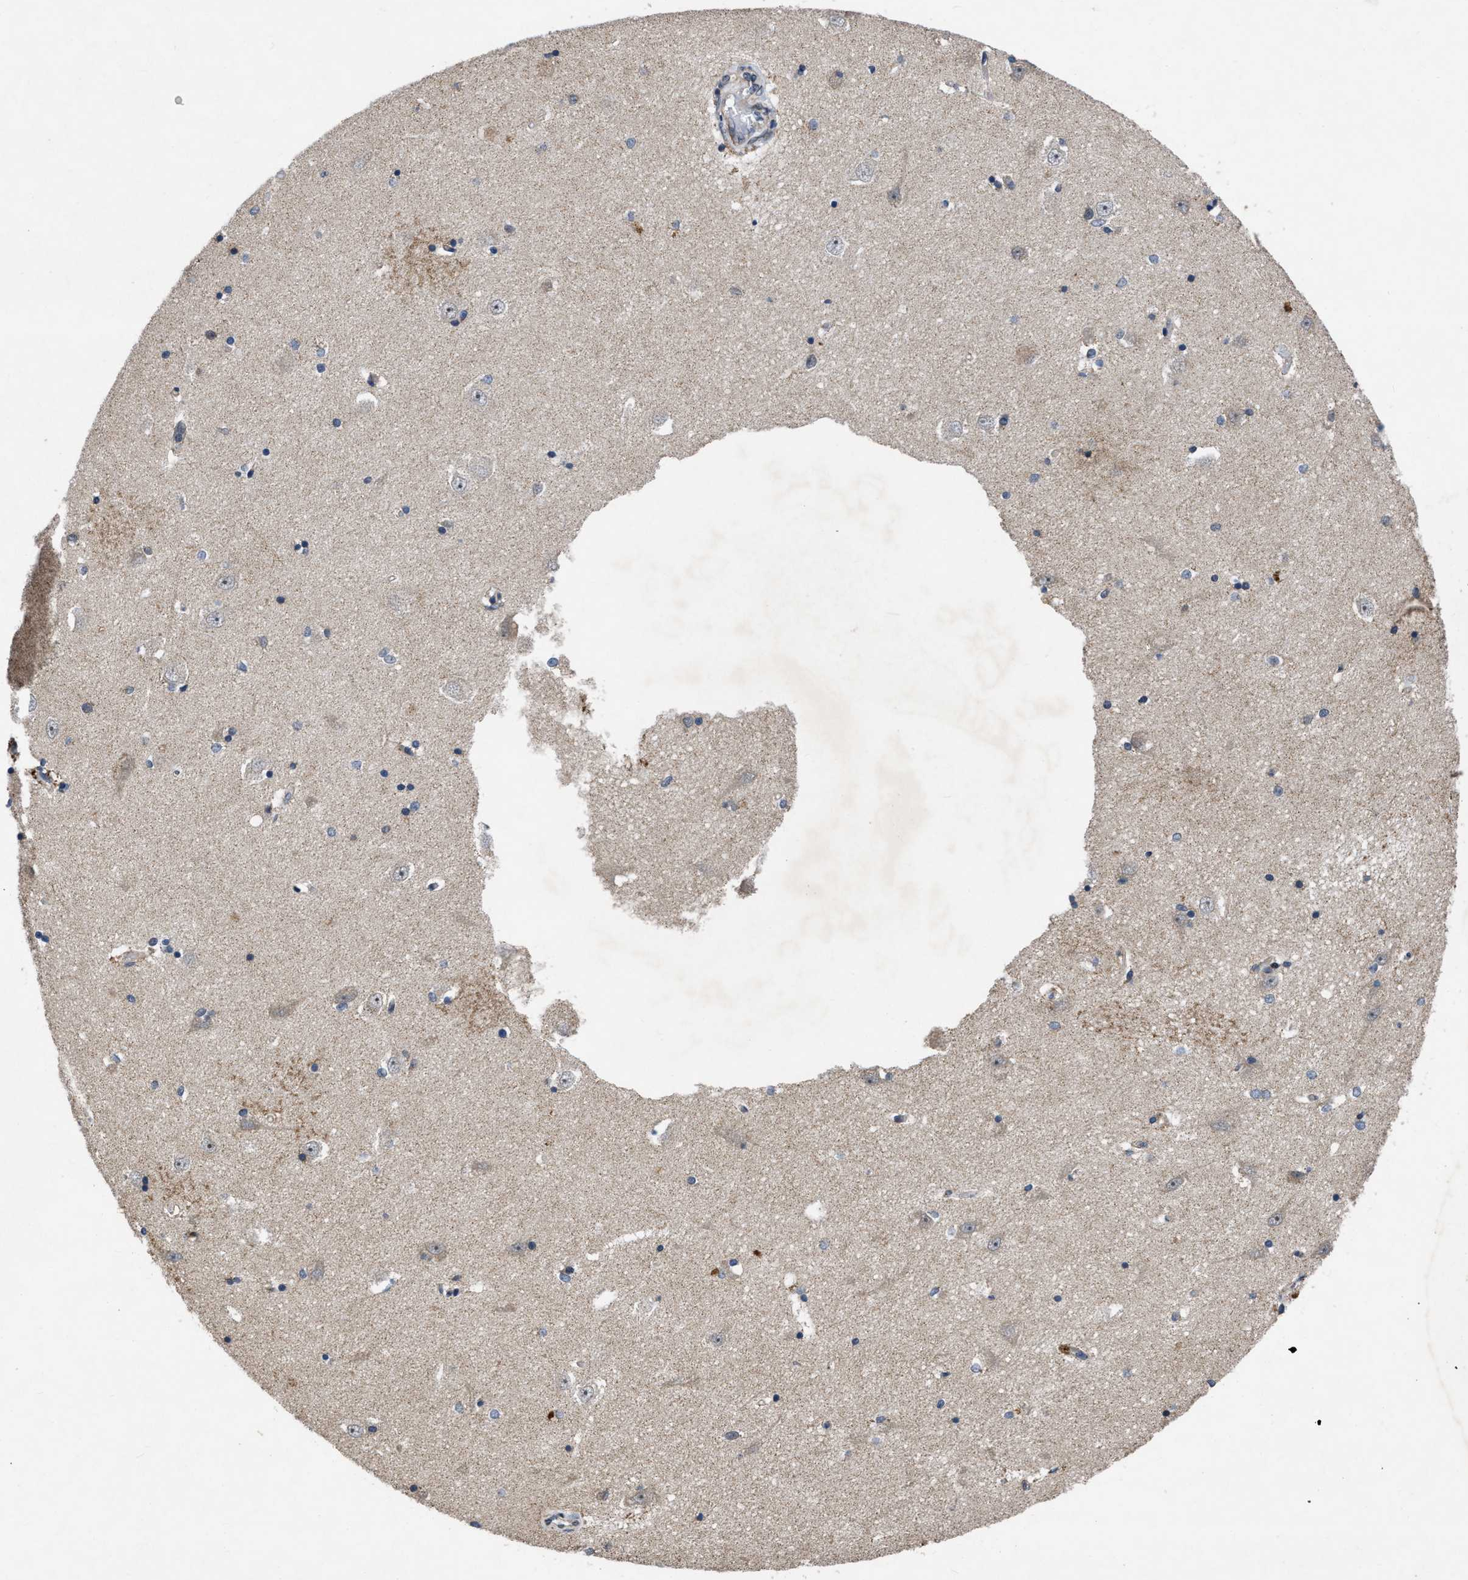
{"staining": {"intensity": "weak", "quantity": "25%-75%", "location": "cytoplasmic/membranous"}, "tissue": "hippocampus", "cell_type": "Glial cells", "image_type": "normal", "snomed": [{"axis": "morphology", "description": "Normal tissue, NOS"}, {"axis": "topography", "description": "Hippocampus"}], "caption": "Glial cells show low levels of weak cytoplasmic/membranous staining in about 25%-75% of cells in benign hippocampus.", "gene": "ZNHIT1", "patient": {"sex": "male", "age": 45}}